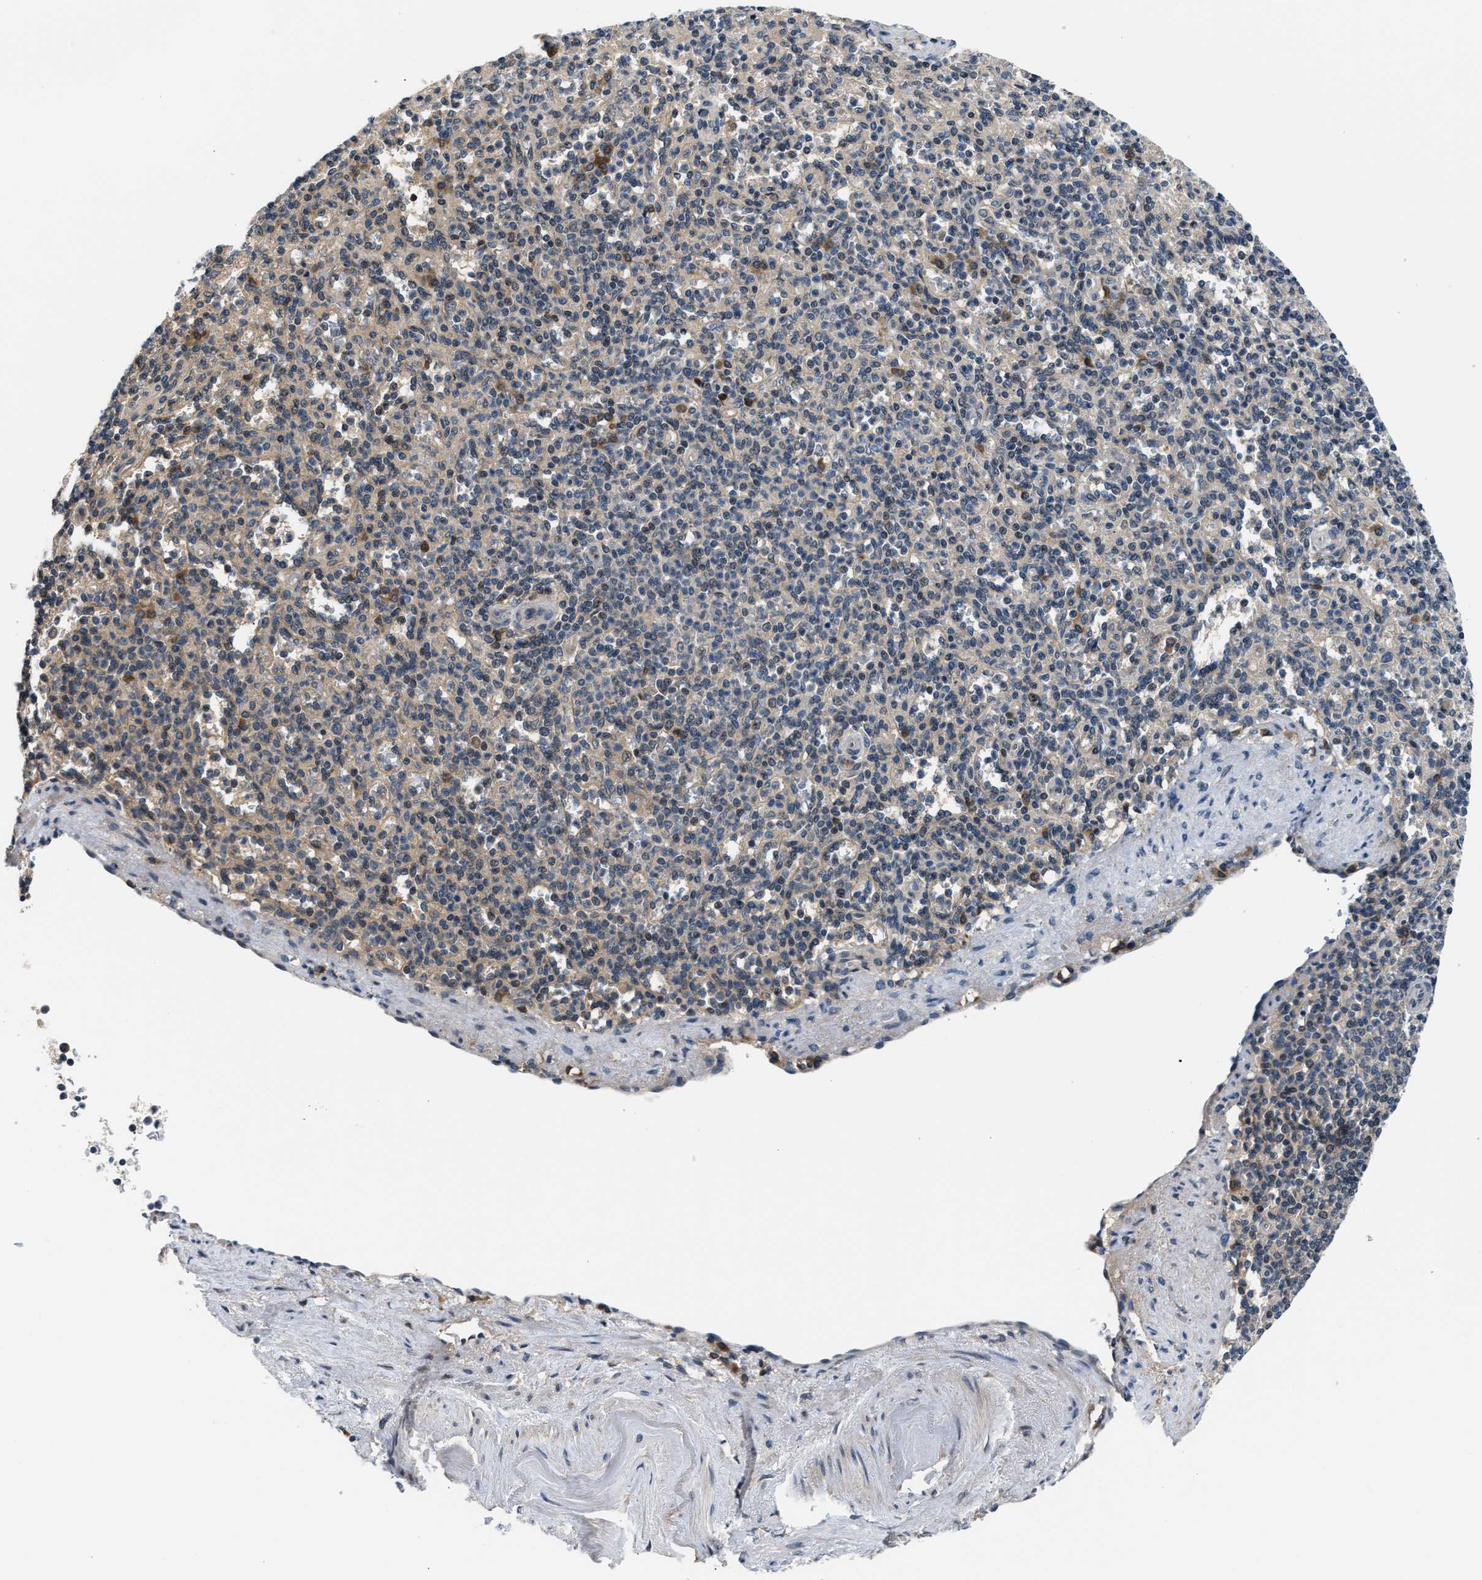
{"staining": {"intensity": "moderate", "quantity": "25%-75%", "location": "cytoplasmic/membranous"}, "tissue": "spleen", "cell_type": "Cells in red pulp", "image_type": "normal", "snomed": [{"axis": "morphology", "description": "Normal tissue, NOS"}, {"axis": "topography", "description": "Spleen"}], "caption": "Immunohistochemistry staining of normal spleen, which shows medium levels of moderate cytoplasmic/membranous expression in approximately 25%-75% of cells in red pulp indicating moderate cytoplasmic/membranous protein staining. The staining was performed using DAB (3,3'-diaminobenzidine) (brown) for protein detection and nuclei were counterstained in hematoxylin (blue).", "gene": "RAB29", "patient": {"sex": "female", "age": 74}}